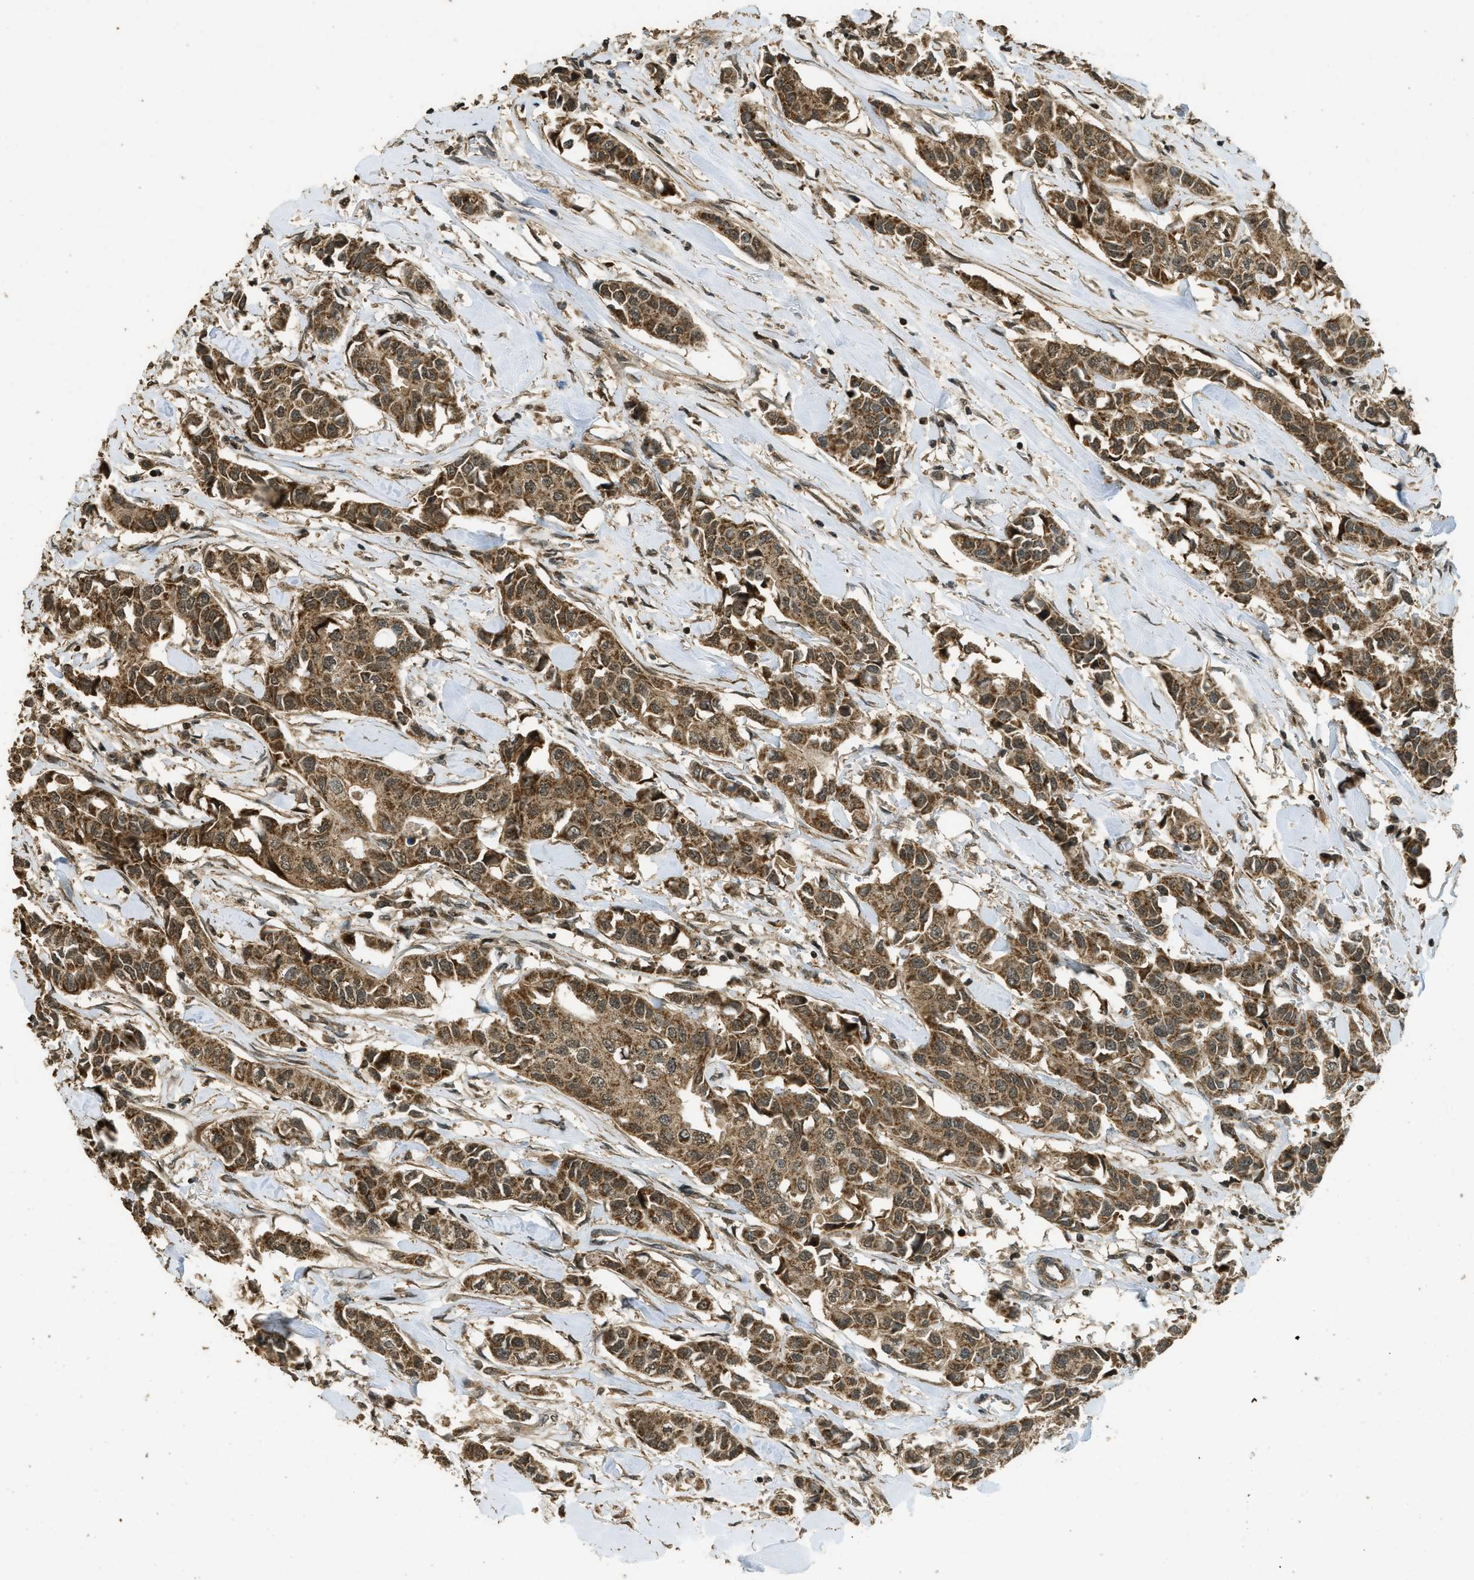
{"staining": {"intensity": "strong", "quantity": ">75%", "location": "cytoplasmic/membranous"}, "tissue": "breast cancer", "cell_type": "Tumor cells", "image_type": "cancer", "snomed": [{"axis": "morphology", "description": "Duct carcinoma"}, {"axis": "topography", "description": "Breast"}], "caption": "Tumor cells exhibit high levels of strong cytoplasmic/membranous positivity in approximately >75% of cells in breast cancer (infiltrating ductal carcinoma).", "gene": "CTPS1", "patient": {"sex": "female", "age": 80}}